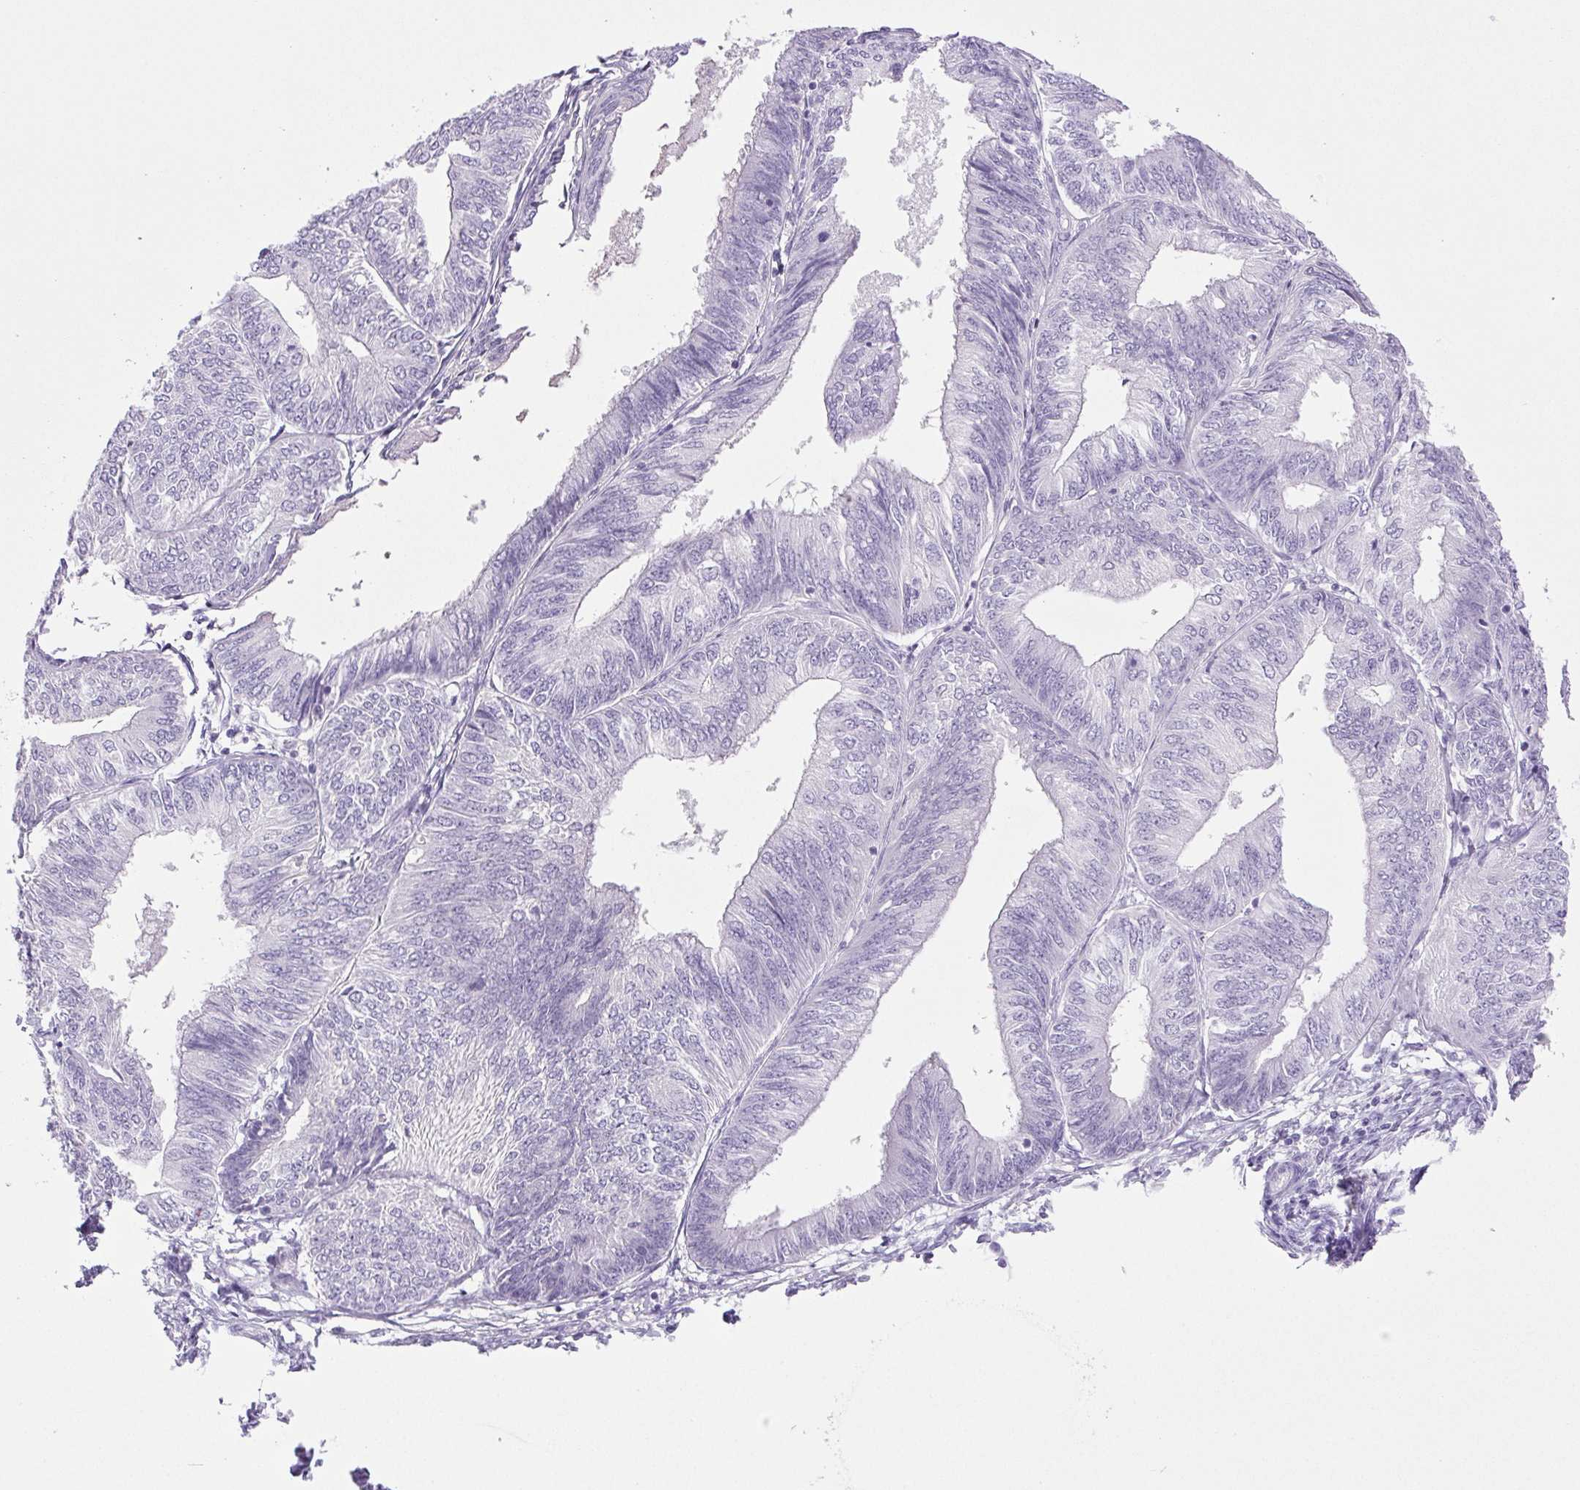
{"staining": {"intensity": "negative", "quantity": "none", "location": "none"}, "tissue": "endometrial cancer", "cell_type": "Tumor cells", "image_type": "cancer", "snomed": [{"axis": "morphology", "description": "Adenocarcinoma, NOS"}, {"axis": "topography", "description": "Endometrium"}], "caption": "This image is of endometrial adenocarcinoma stained with immunohistochemistry (IHC) to label a protein in brown with the nuclei are counter-stained blue. There is no expression in tumor cells.", "gene": "PAPPA2", "patient": {"sex": "female", "age": 58}}